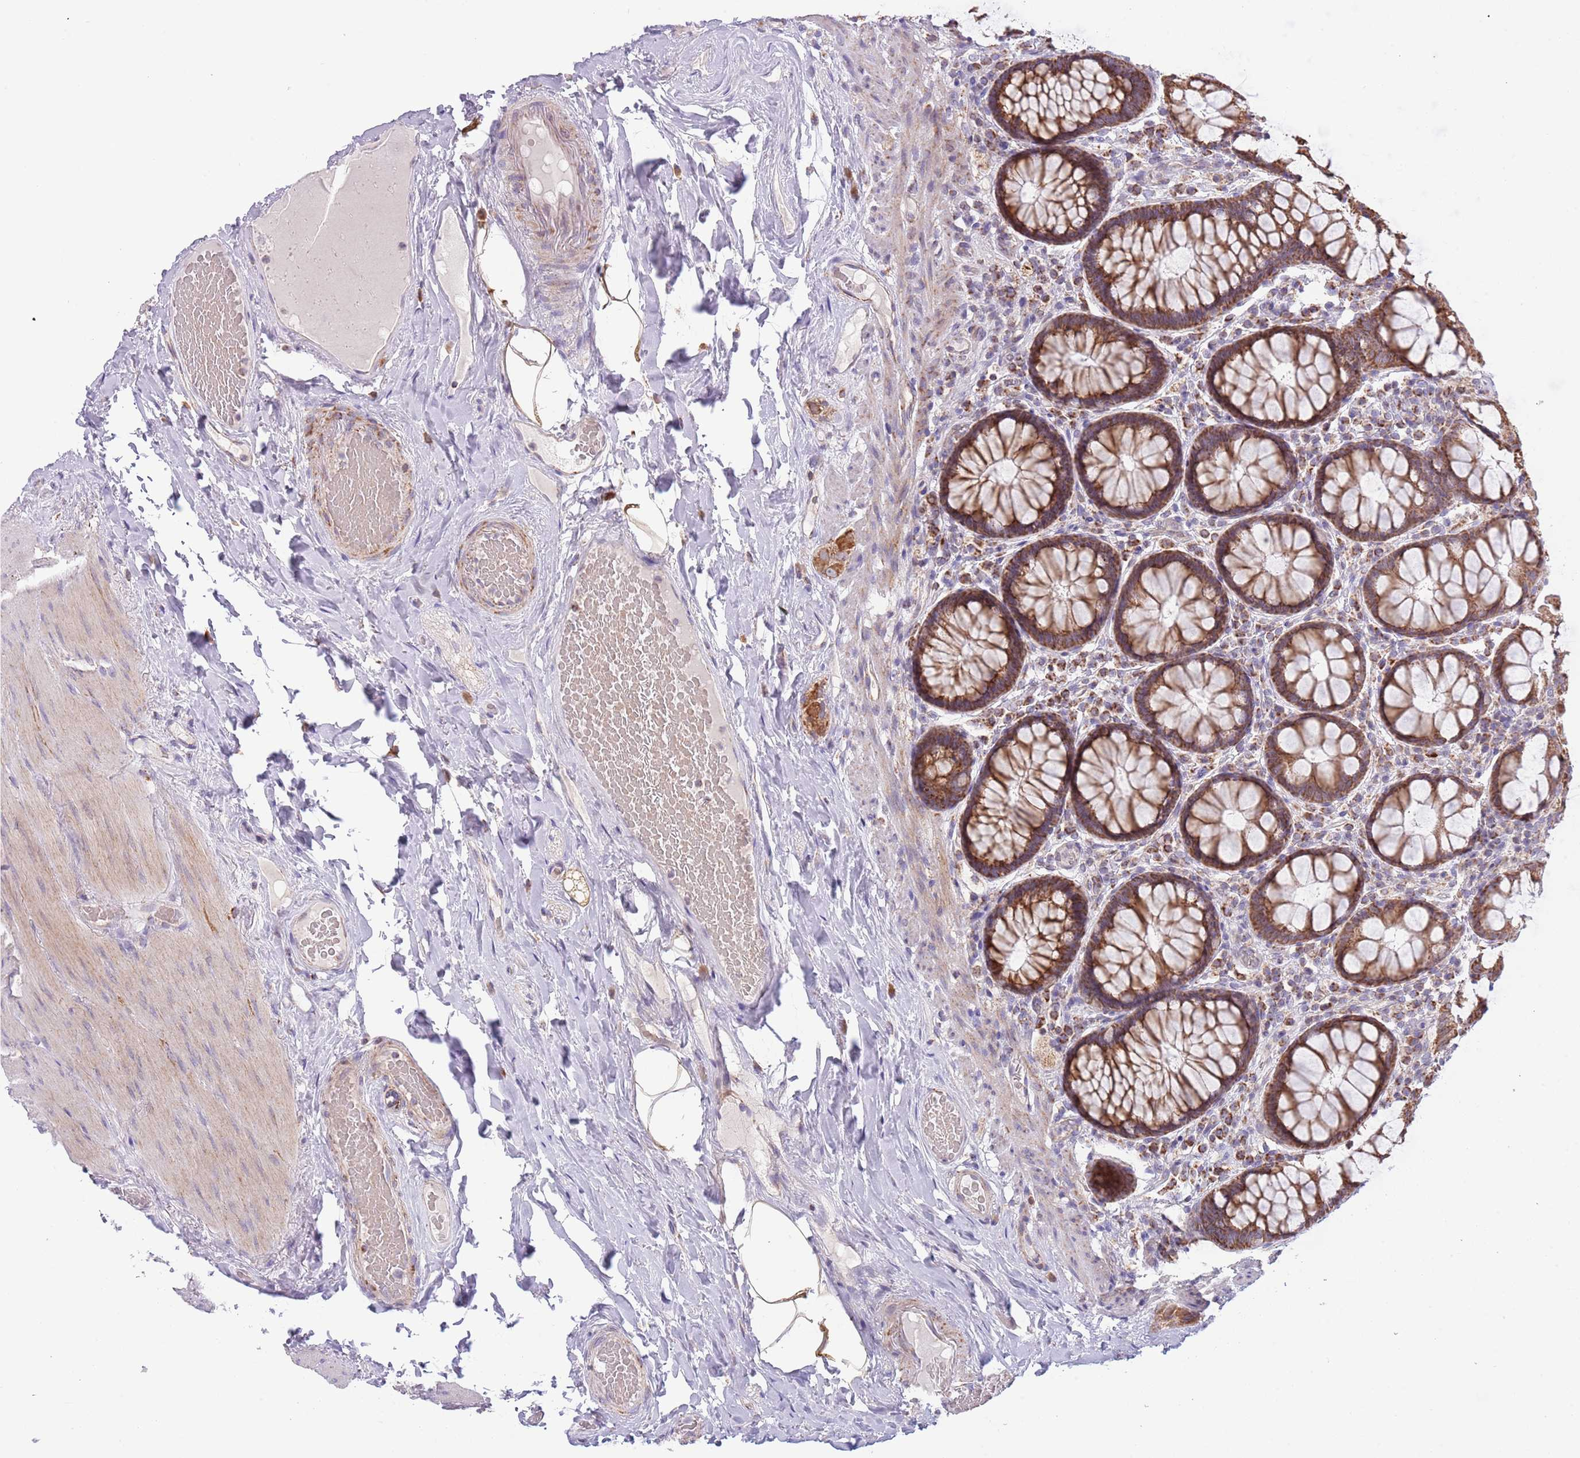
{"staining": {"intensity": "strong", "quantity": ">75%", "location": "cytoplasmic/membranous"}, "tissue": "rectum", "cell_type": "Glandular cells", "image_type": "normal", "snomed": [{"axis": "morphology", "description": "Normal tissue, NOS"}, {"axis": "topography", "description": "Rectum"}], "caption": "This photomicrograph shows immunohistochemistry (IHC) staining of unremarkable rectum, with high strong cytoplasmic/membranous positivity in about >75% of glandular cells.", "gene": "LHX6", "patient": {"sex": "male", "age": 83}}